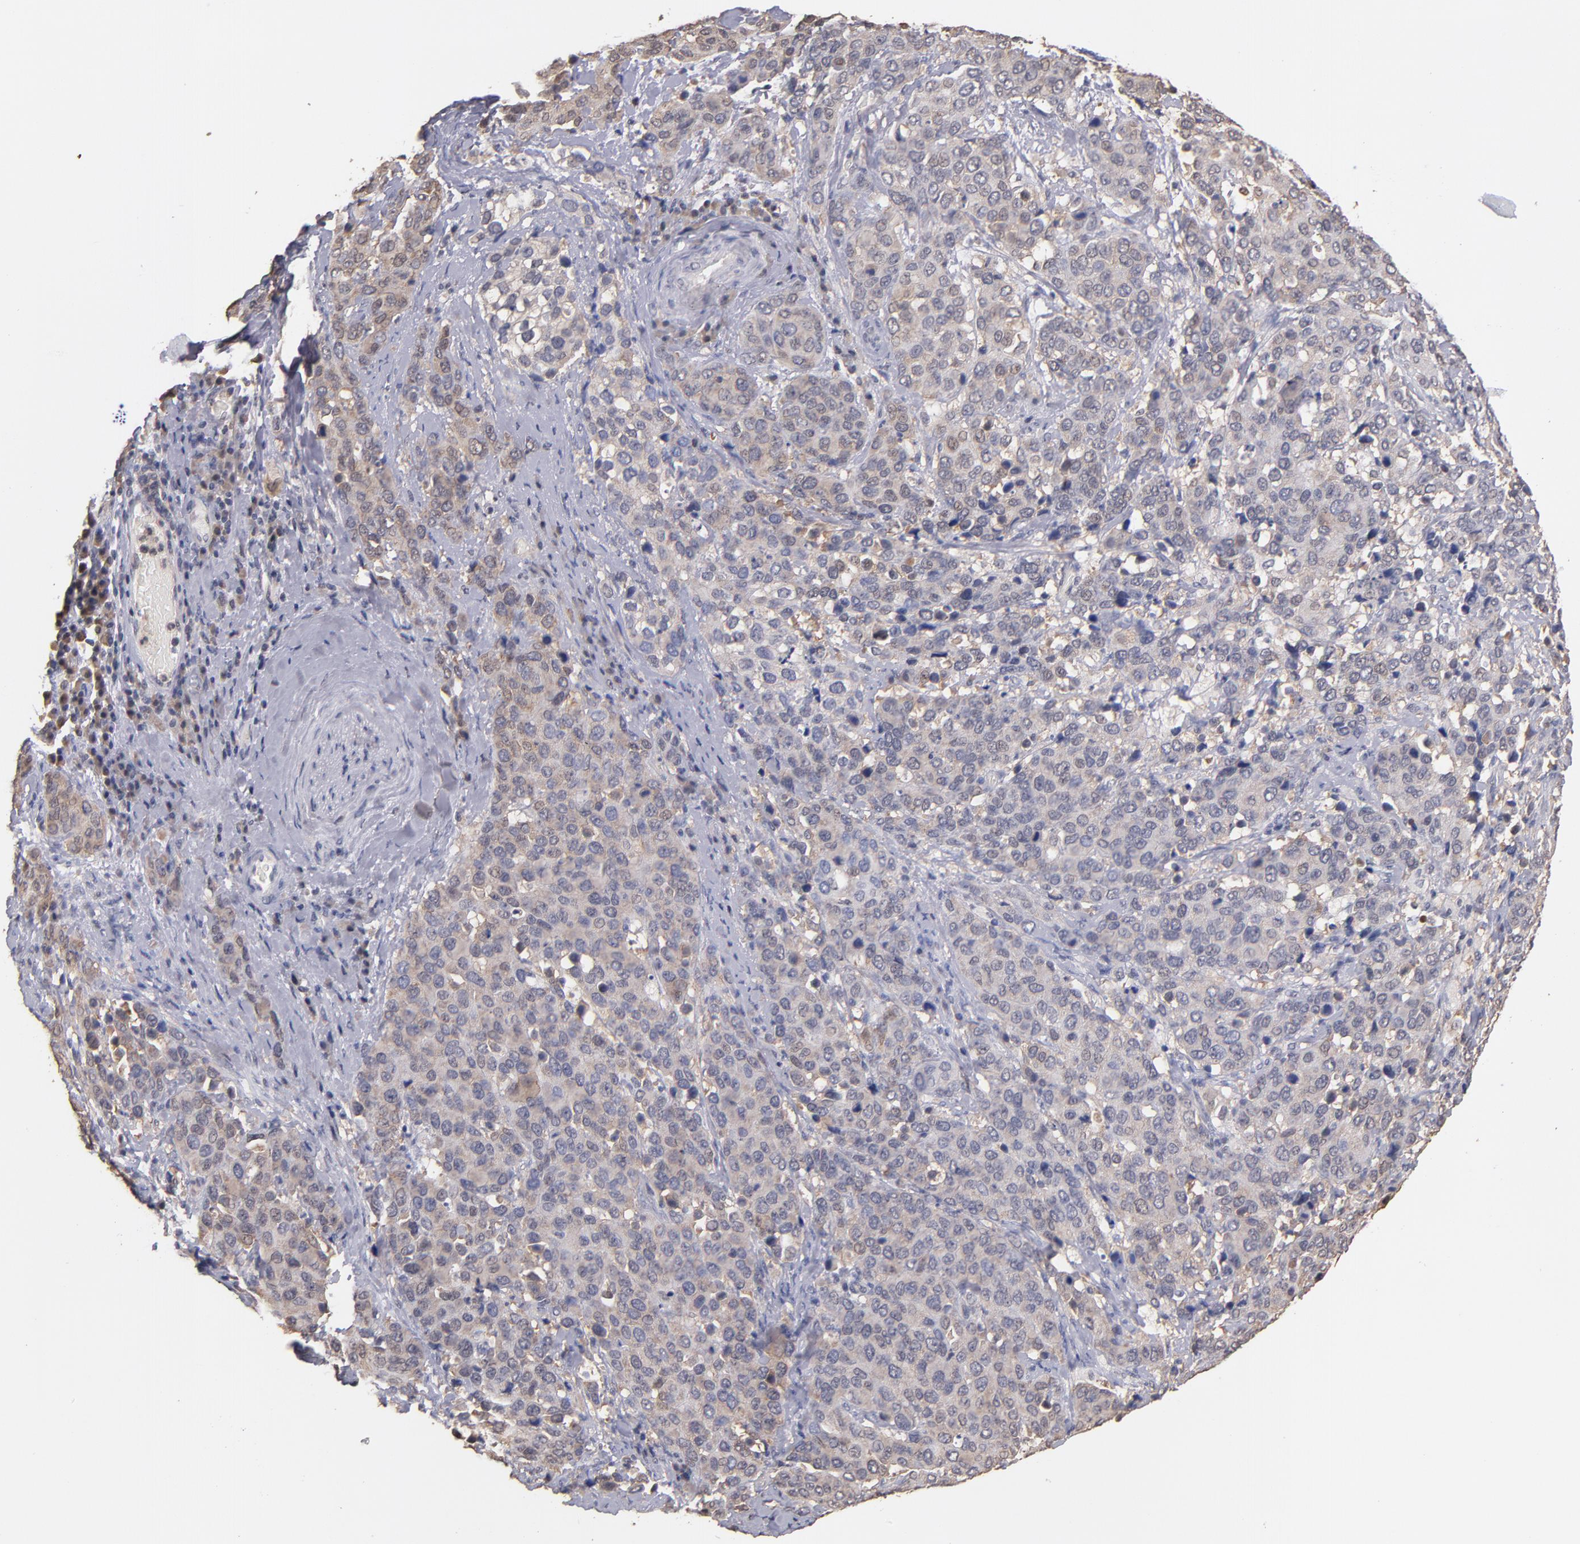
{"staining": {"intensity": "weak", "quantity": ">75%", "location": "cytoplasmic/membranous"}, "tissue": "cervical cancer", "cell_type": "Tumor cells", "image_type": "cancer", "snomed": [{"axis": "morphology", "description": "Squamous cell carcinoma, NOS"}, {"axis": "topography", "description": "Cervix"}], "caption": "This is an image of immunohistochemistry staining of cervical squamous cell carcinoma, which shows weak positivity in the cytoplasmic/membranous of tumor cells.", "gene": "PSMD10", "patient": {"sex": "female", "age": 54}}